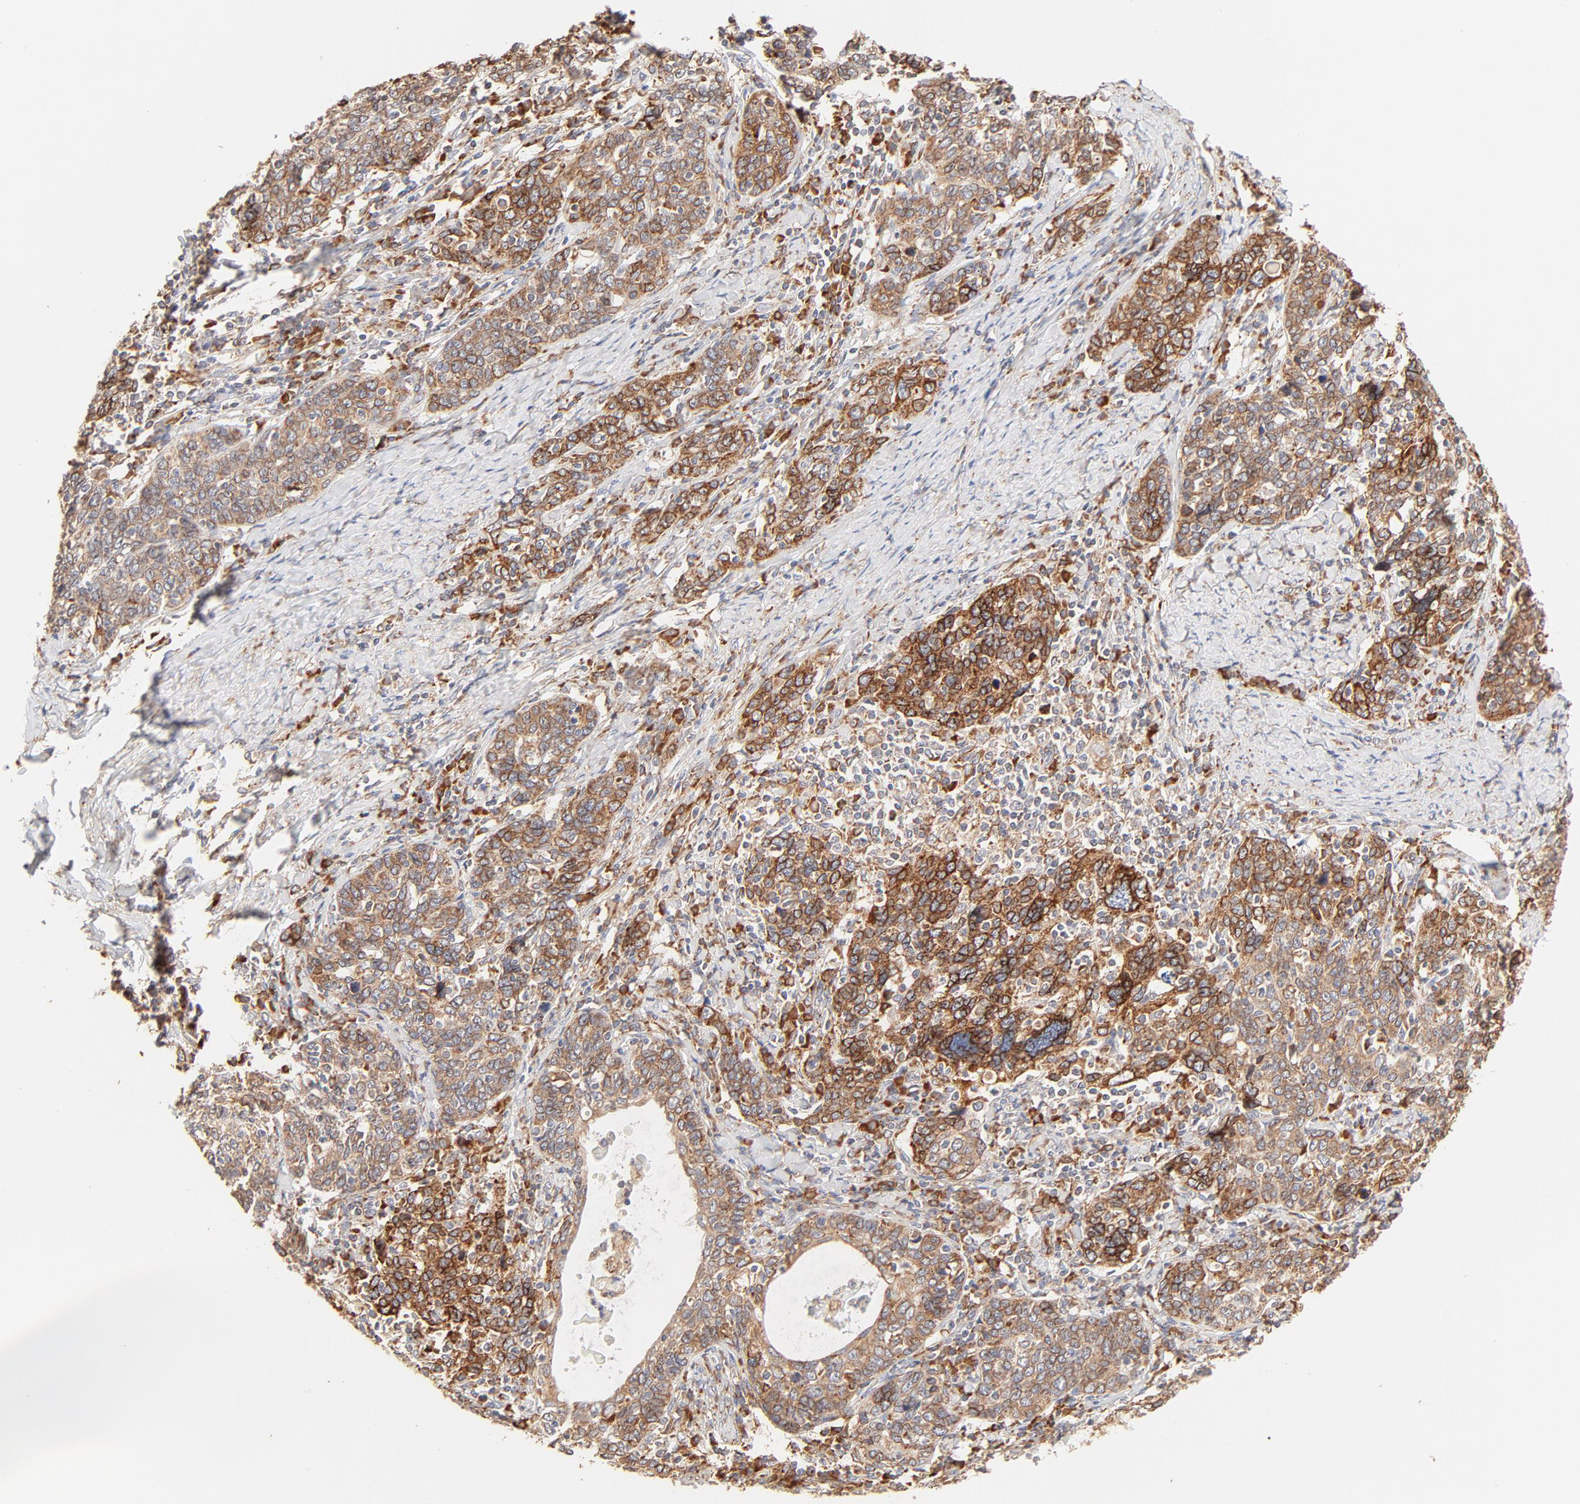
{"staining": {"intensity": "strong", "quantity": ">75%", "location": "cytoplasmic/membranous"}, "tissue": "cervical cancer", "cell_type": "Tumor cells", "image_type": "cancer", "snomed": [{"axis": "morphology", "description": "Squamous cell carcinoma, NOS"}, {"axis": "topography", "description": "Cervix"}], "caption": "Protein staining displays strong cytoplasmic/membranous staining in about >75% of tumor cells in squamous cell carcinoma (cervical). (brown staining indicates protein expression, while blue staining denotes nuclei).", "gene": "PARP12", "patient": {"sex": "female", "age": 41}}